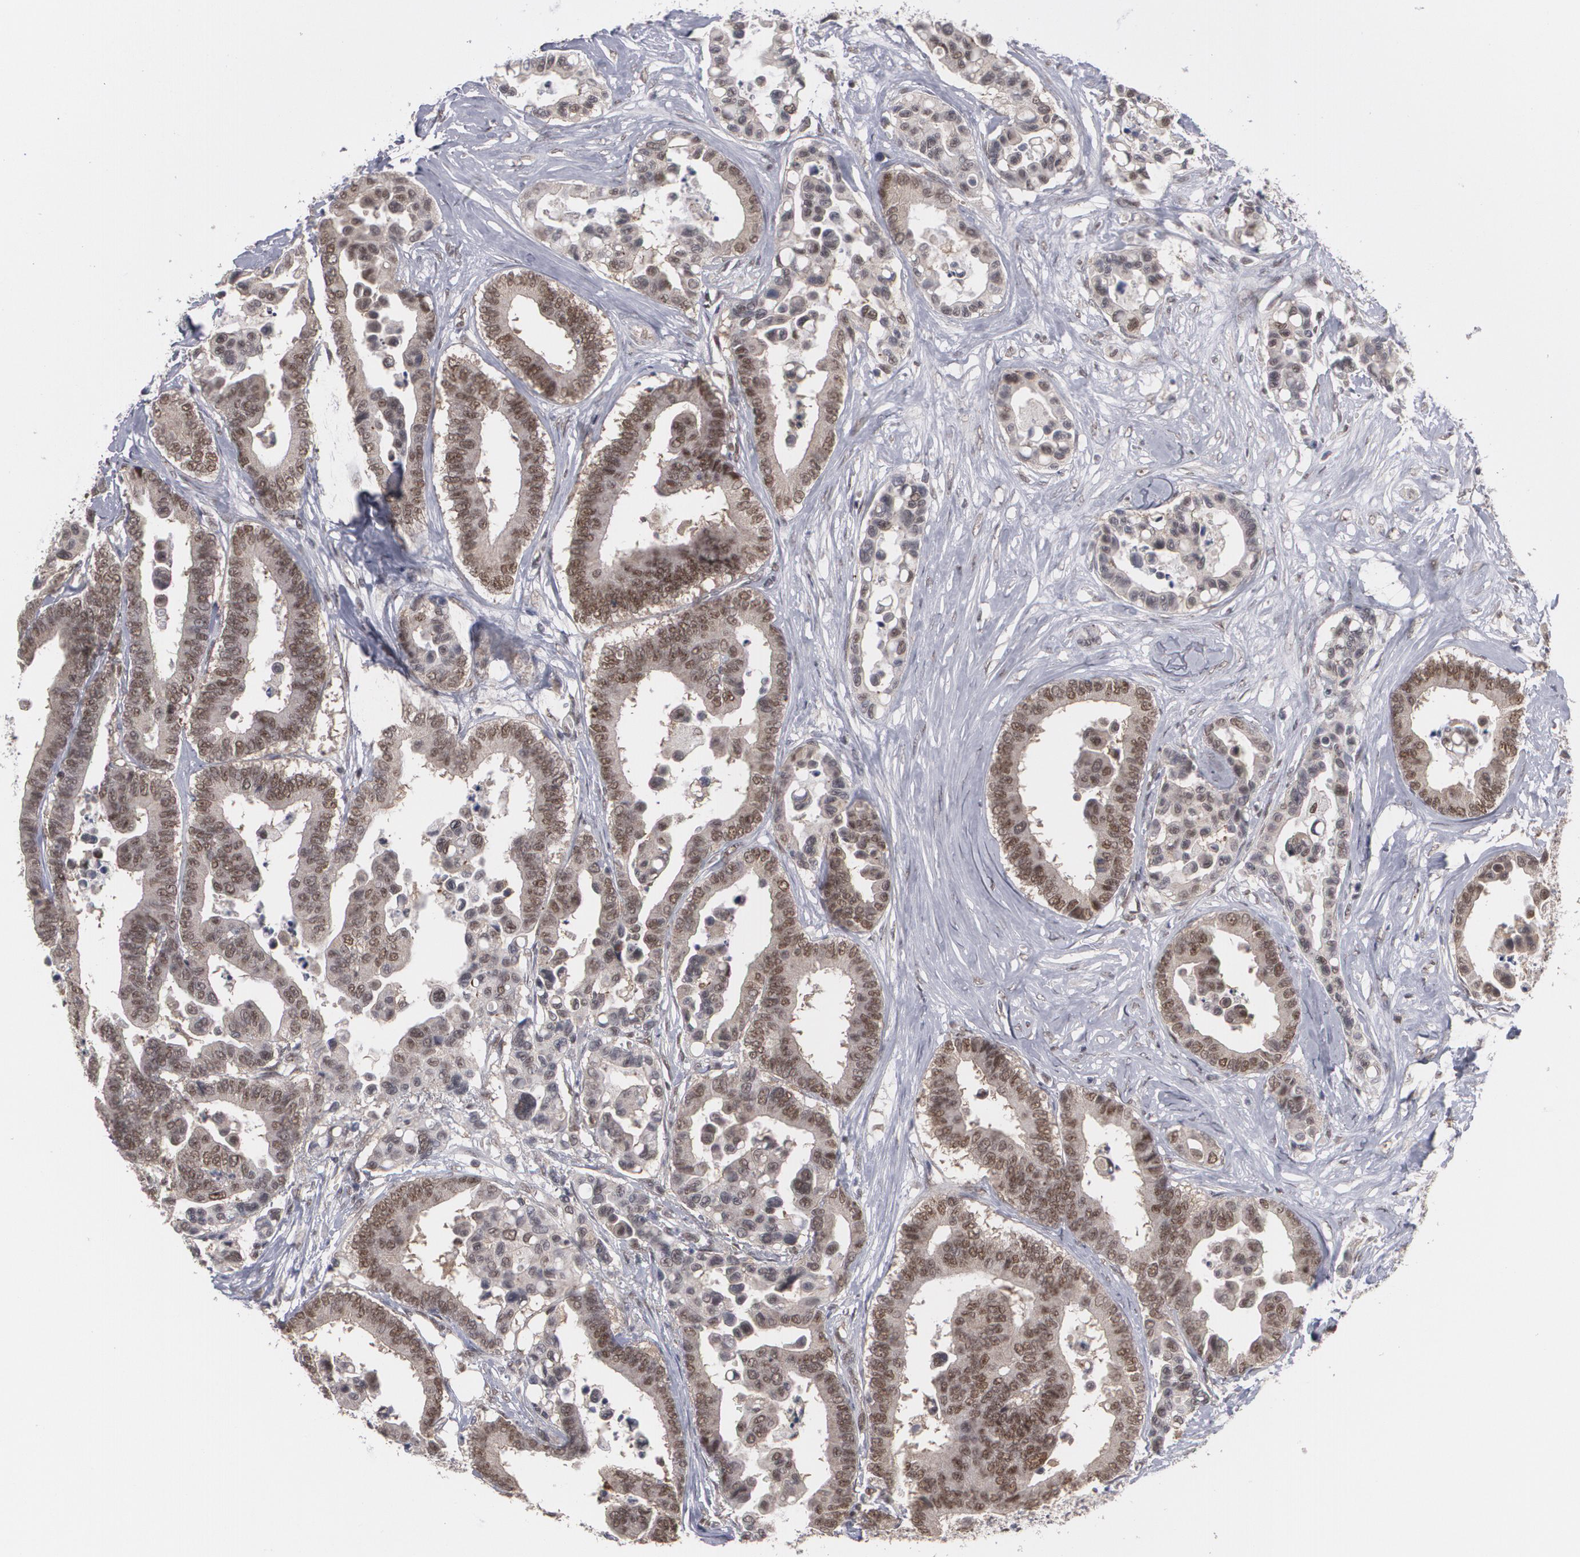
{"staining": {"intensity": "moderate", "quantity": ">75%", "location": "nuclear"}, "tissue": "colorectal cancer", "cell_type": "Tumor cells", "image_type": "cancer", "snomed": [{"axis": "morphology", "description": "Adenocarcinoma, NOS"}, {"axis": "topography", "description": "Colon"}], "caption": "Colorectal cancer was stained to show a protein in brown. There is medium levels of moderate nuclear expression in about >75% of tumor cells.", "gene": "INTS6", "patient": {"sex": "male", "age": 82}}